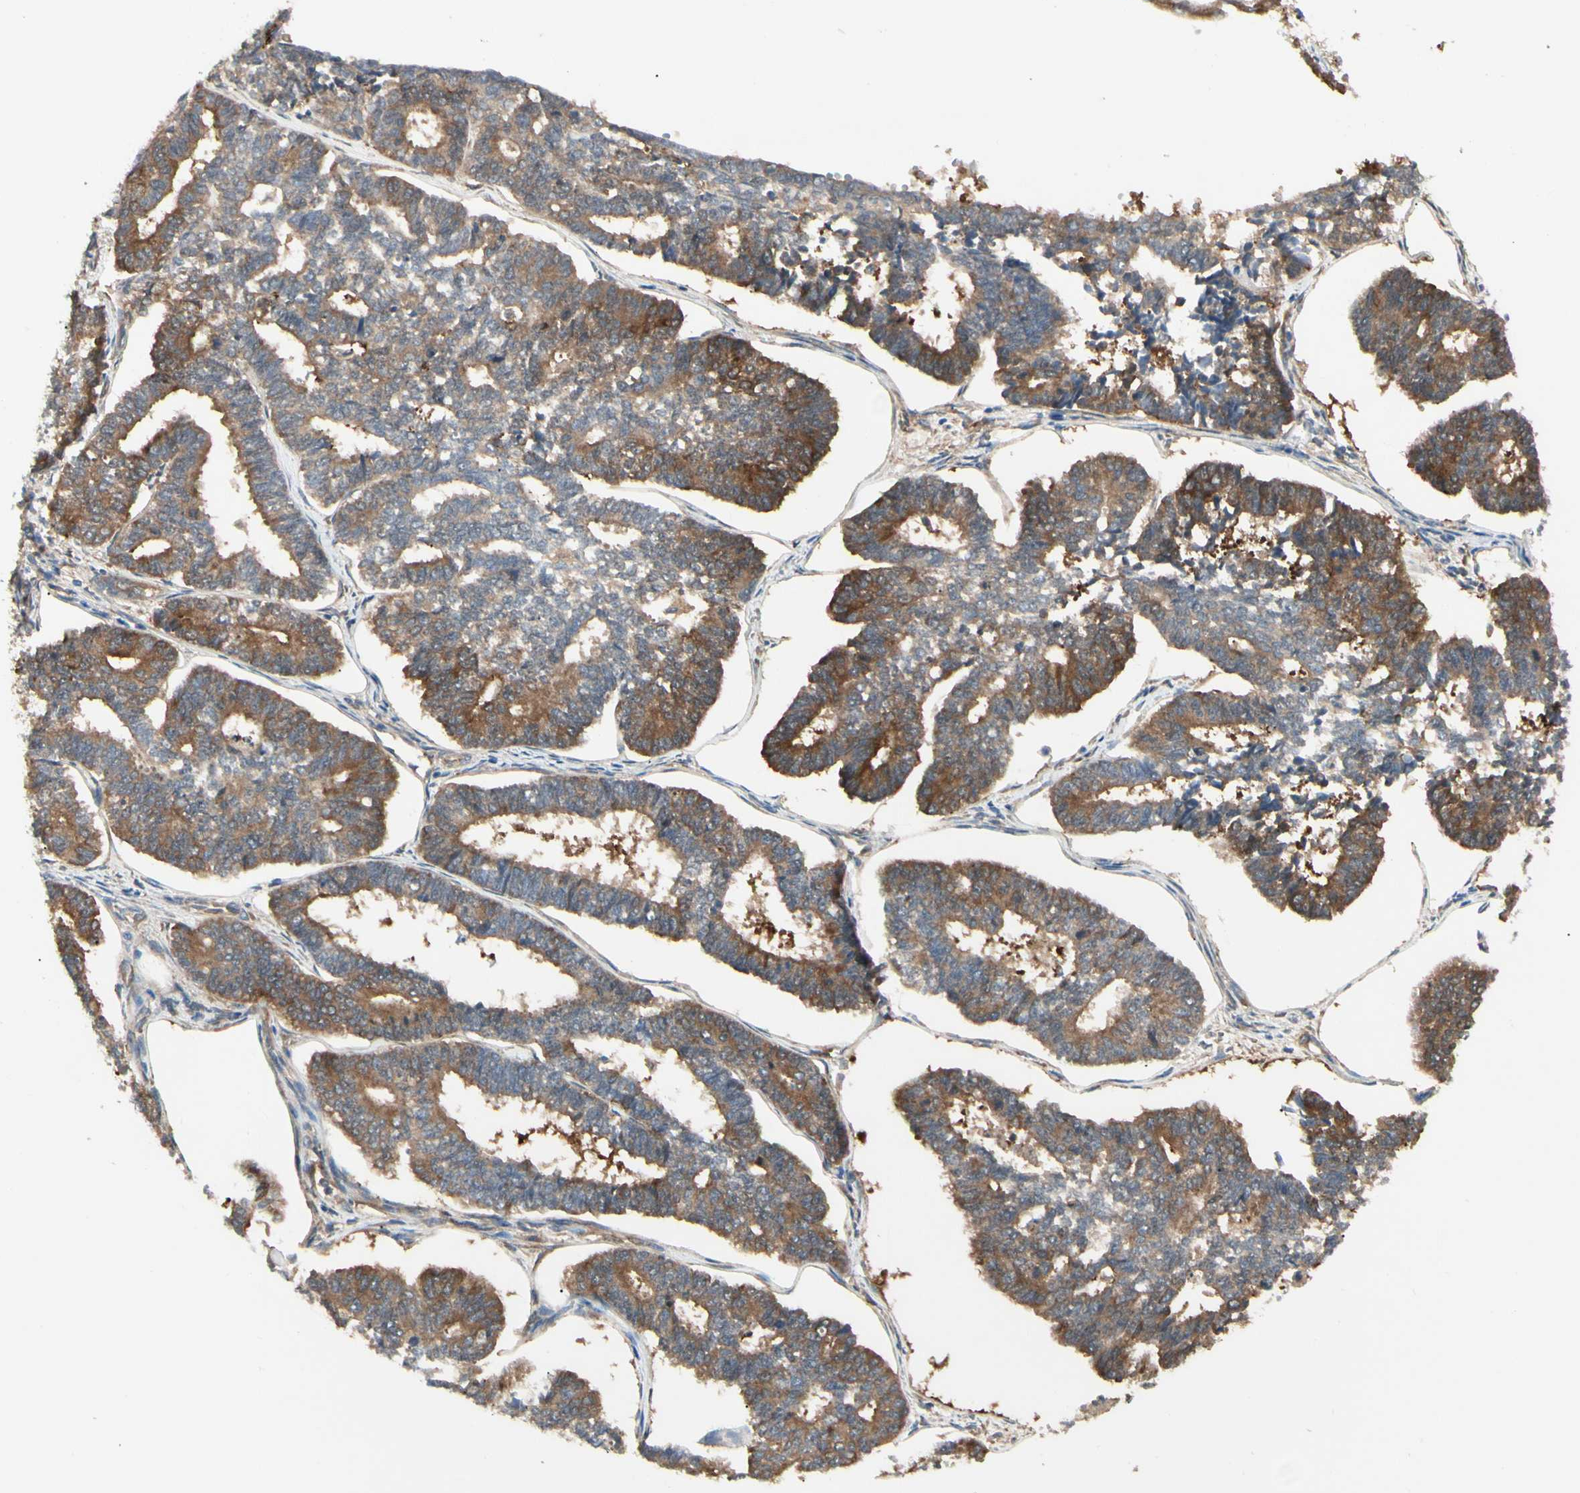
{"staining": {"intensity": "strong", "quantity": ">75%", "location": "cytoplasmic/membranous"}, "tissue": "endometrial cancer", "cell_type": "Tumor cells", "image_type": "cancer", "snomed": [{"axis": "morphology", "description": "Adenocarcinoma, NOS"}, {"axis": "topography", "description": "Endometrium"}], "caption": "DAB (3,3'-diaminobenzidine) immunohistochemical staining of adenocarcinoma (endometrial) displays strong cytoplasmic/membranous protein positivity in about >75% of tumor cells. The staining was performed using DAB (3,3'-diaminobenzidine), with brown indicating positive protein expression. Nuclei are stained blue with hematoxylin.", "gene": "NME1-NME2", "patient": {"sex": "female", "age": 70}}